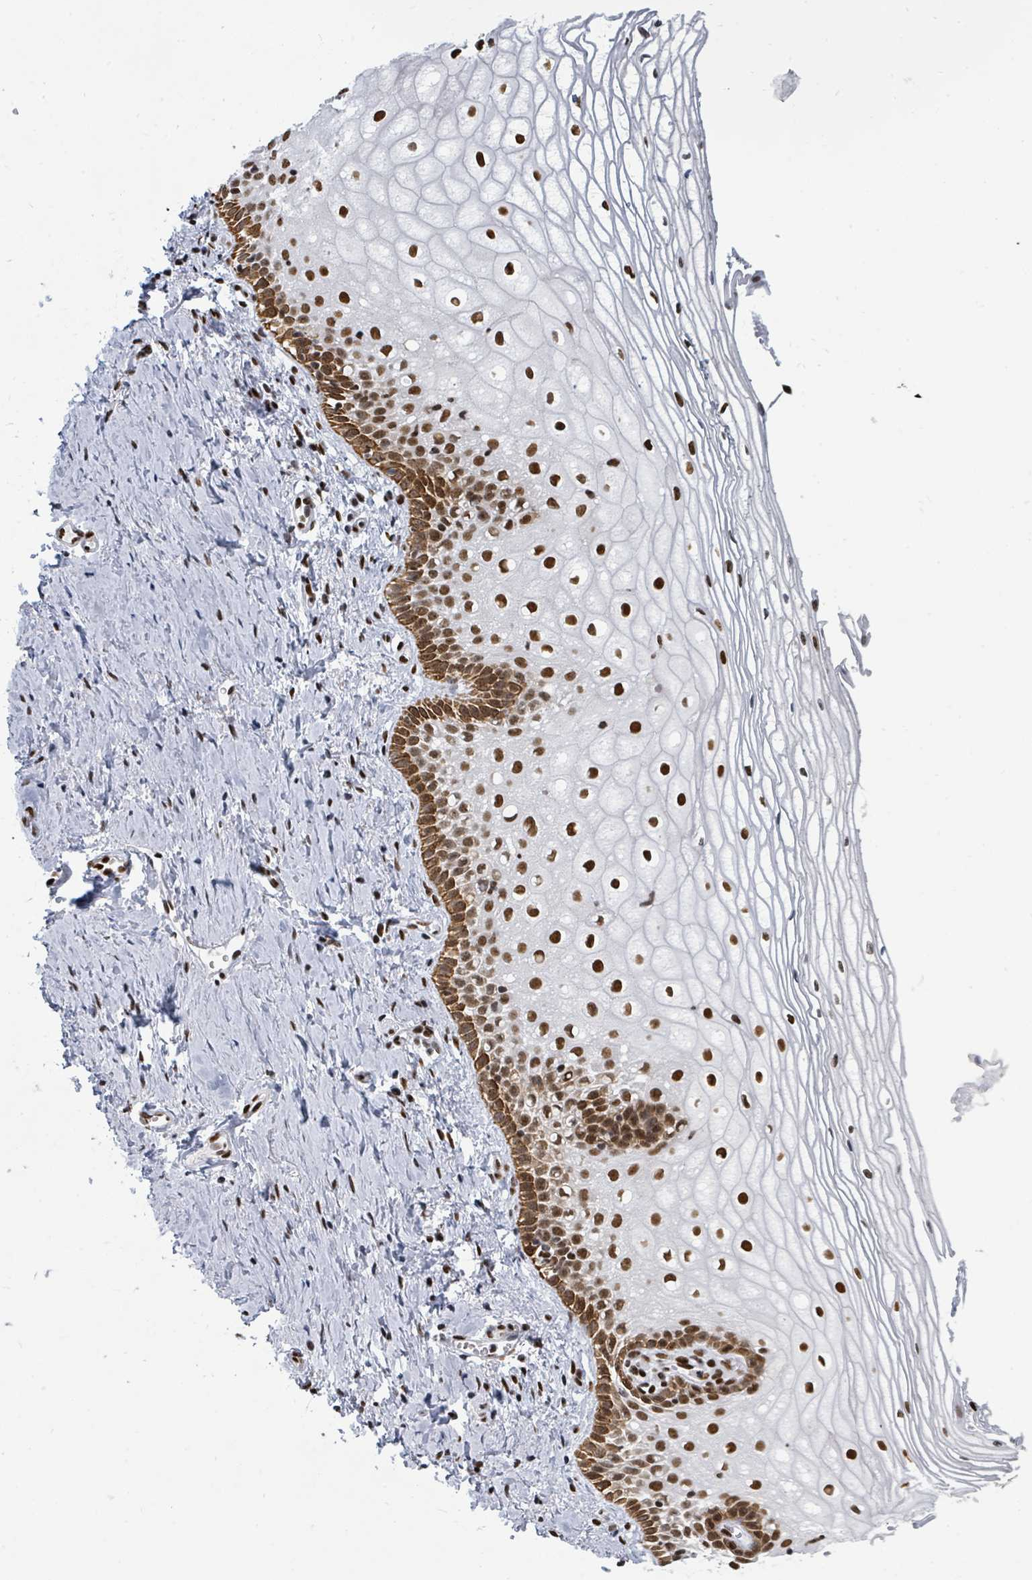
{"staining": {"intensity": "strong", "quantity": ">75%", "location": "cytoplasmic/membranous,nuclear"}, "tissue": "vagina", "cell_type": "Squamous epithelial cells", "image_type": "normal", "snomed": [{"axis": "morphology", "description": "Normal tissue, NOS"}, {"axis": "topography", "description": "Vagina"}], "caption": "A high-resolution micrograph shows immunohistochemistry staining of normal vagina, which demonstrates strong cytoplasmic/membranous,nuclear staining in approximately >75% of squamous epithelial cells. (Brightfield microscopy of DAB IHC at high magnification).", "gene": "SUMO2", "patient": {"sex": "female", "age": 56}}